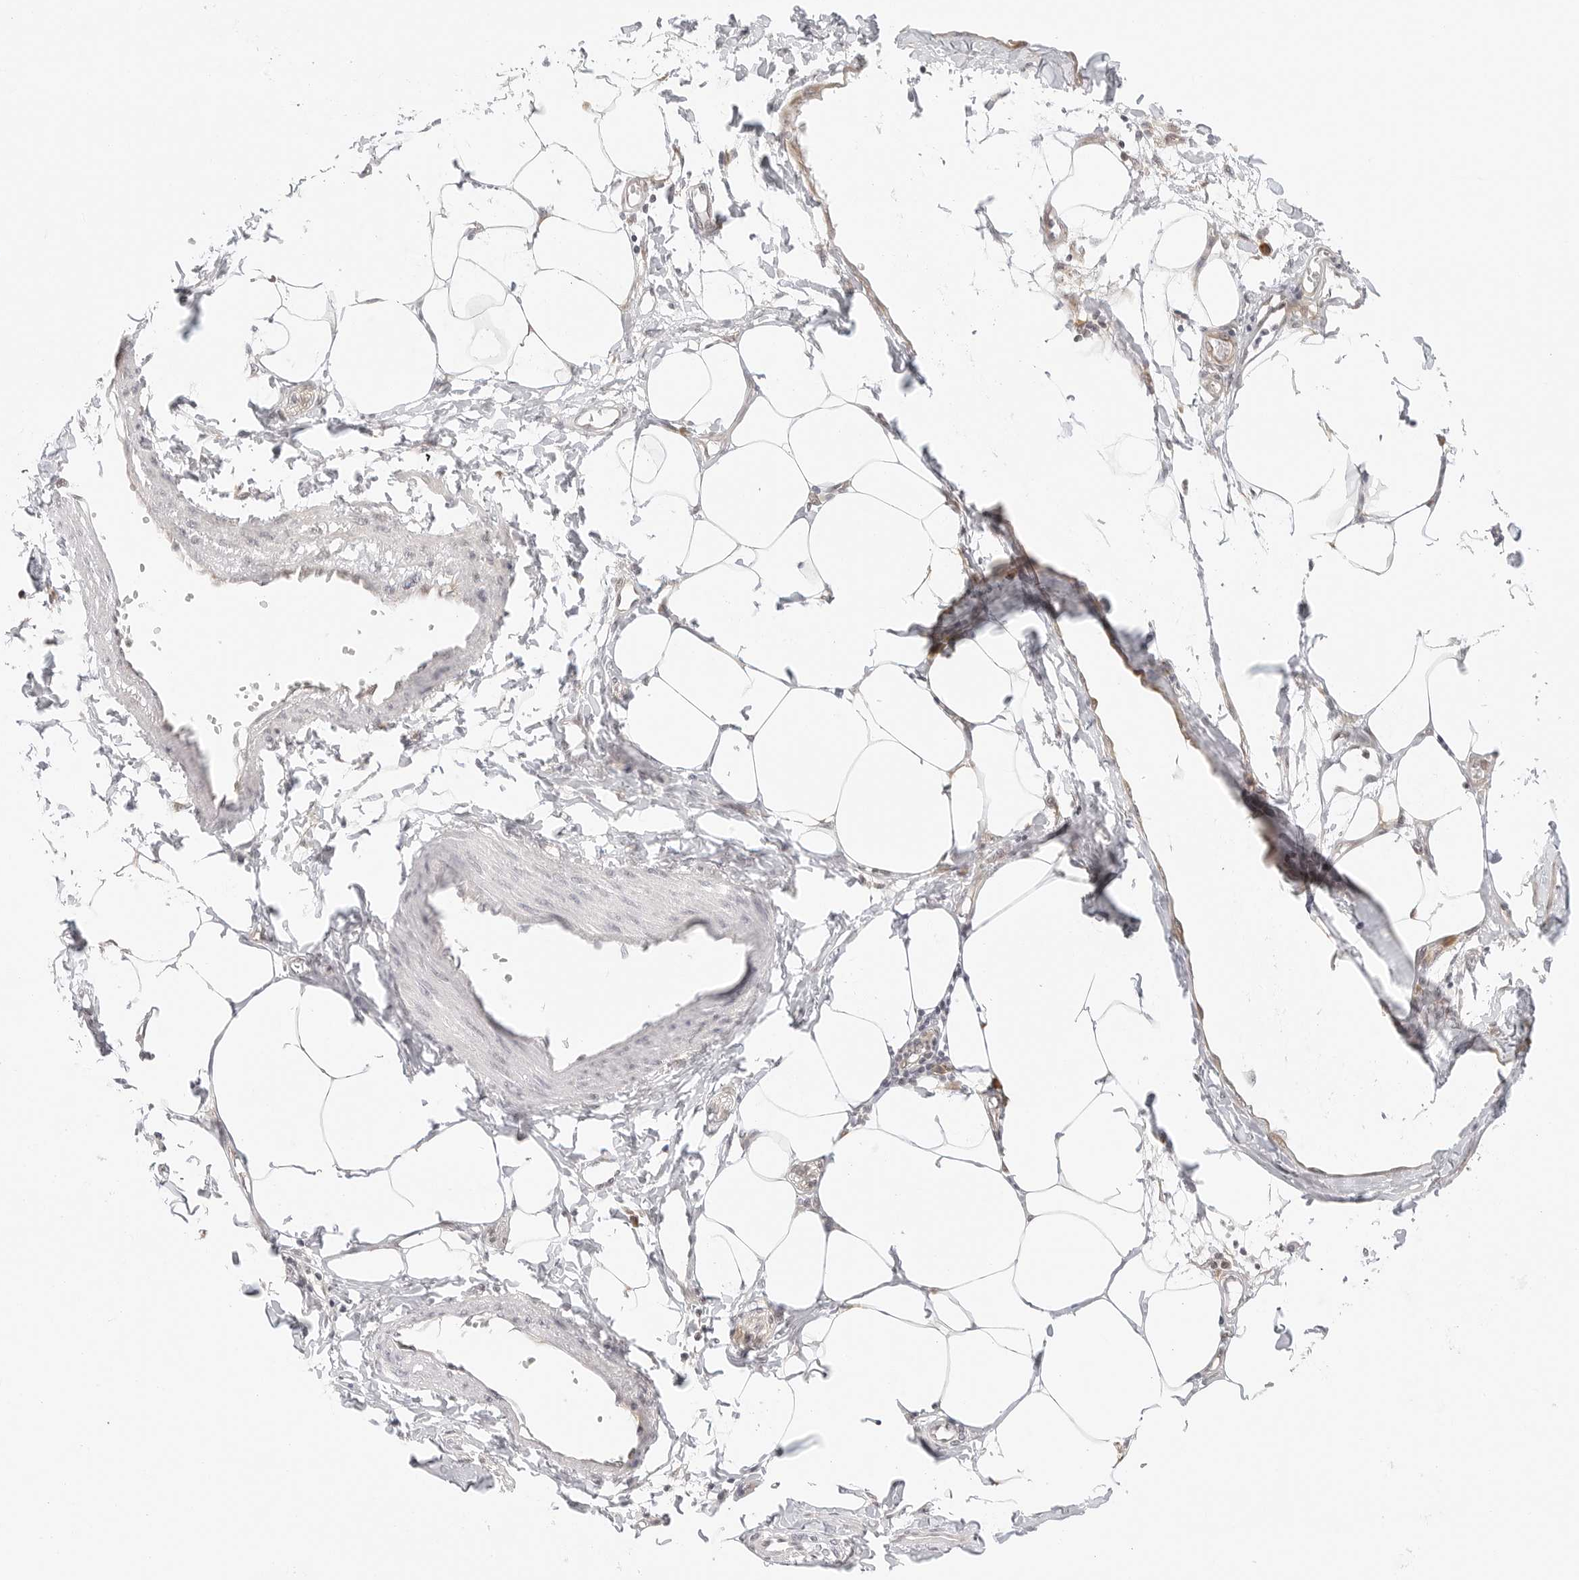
{"staining": {"intensity": "negative", "quantity": "none", "location": "none"}, "tissue": "smooth muscle", "cell_type": "Smooth muscle cells", "image_type": "normal", "snomed": [{"axis": "morphology", "description": "Normal tissue, NOS"}, {"axis": "morphology", "description": "Adenocarcinoma, NOS"}, {"axis": "topography", "description": "Smooth muscle"}, {"axis": "topography", "description": "Colon"}], "caption": "The immunohistochemistry (IHC) histopathology image has no significant staining in smooth muscle cells of smooth muscle. The staining was performed using DAB (3,3'-diaminobenzidine) to visualize the protein expression in brown, while the nuclei were stained in blue with hematoxylin (Magnification: 20x).", "gene": "TCP1", "patient": {"sex": "male", "age": 14}}